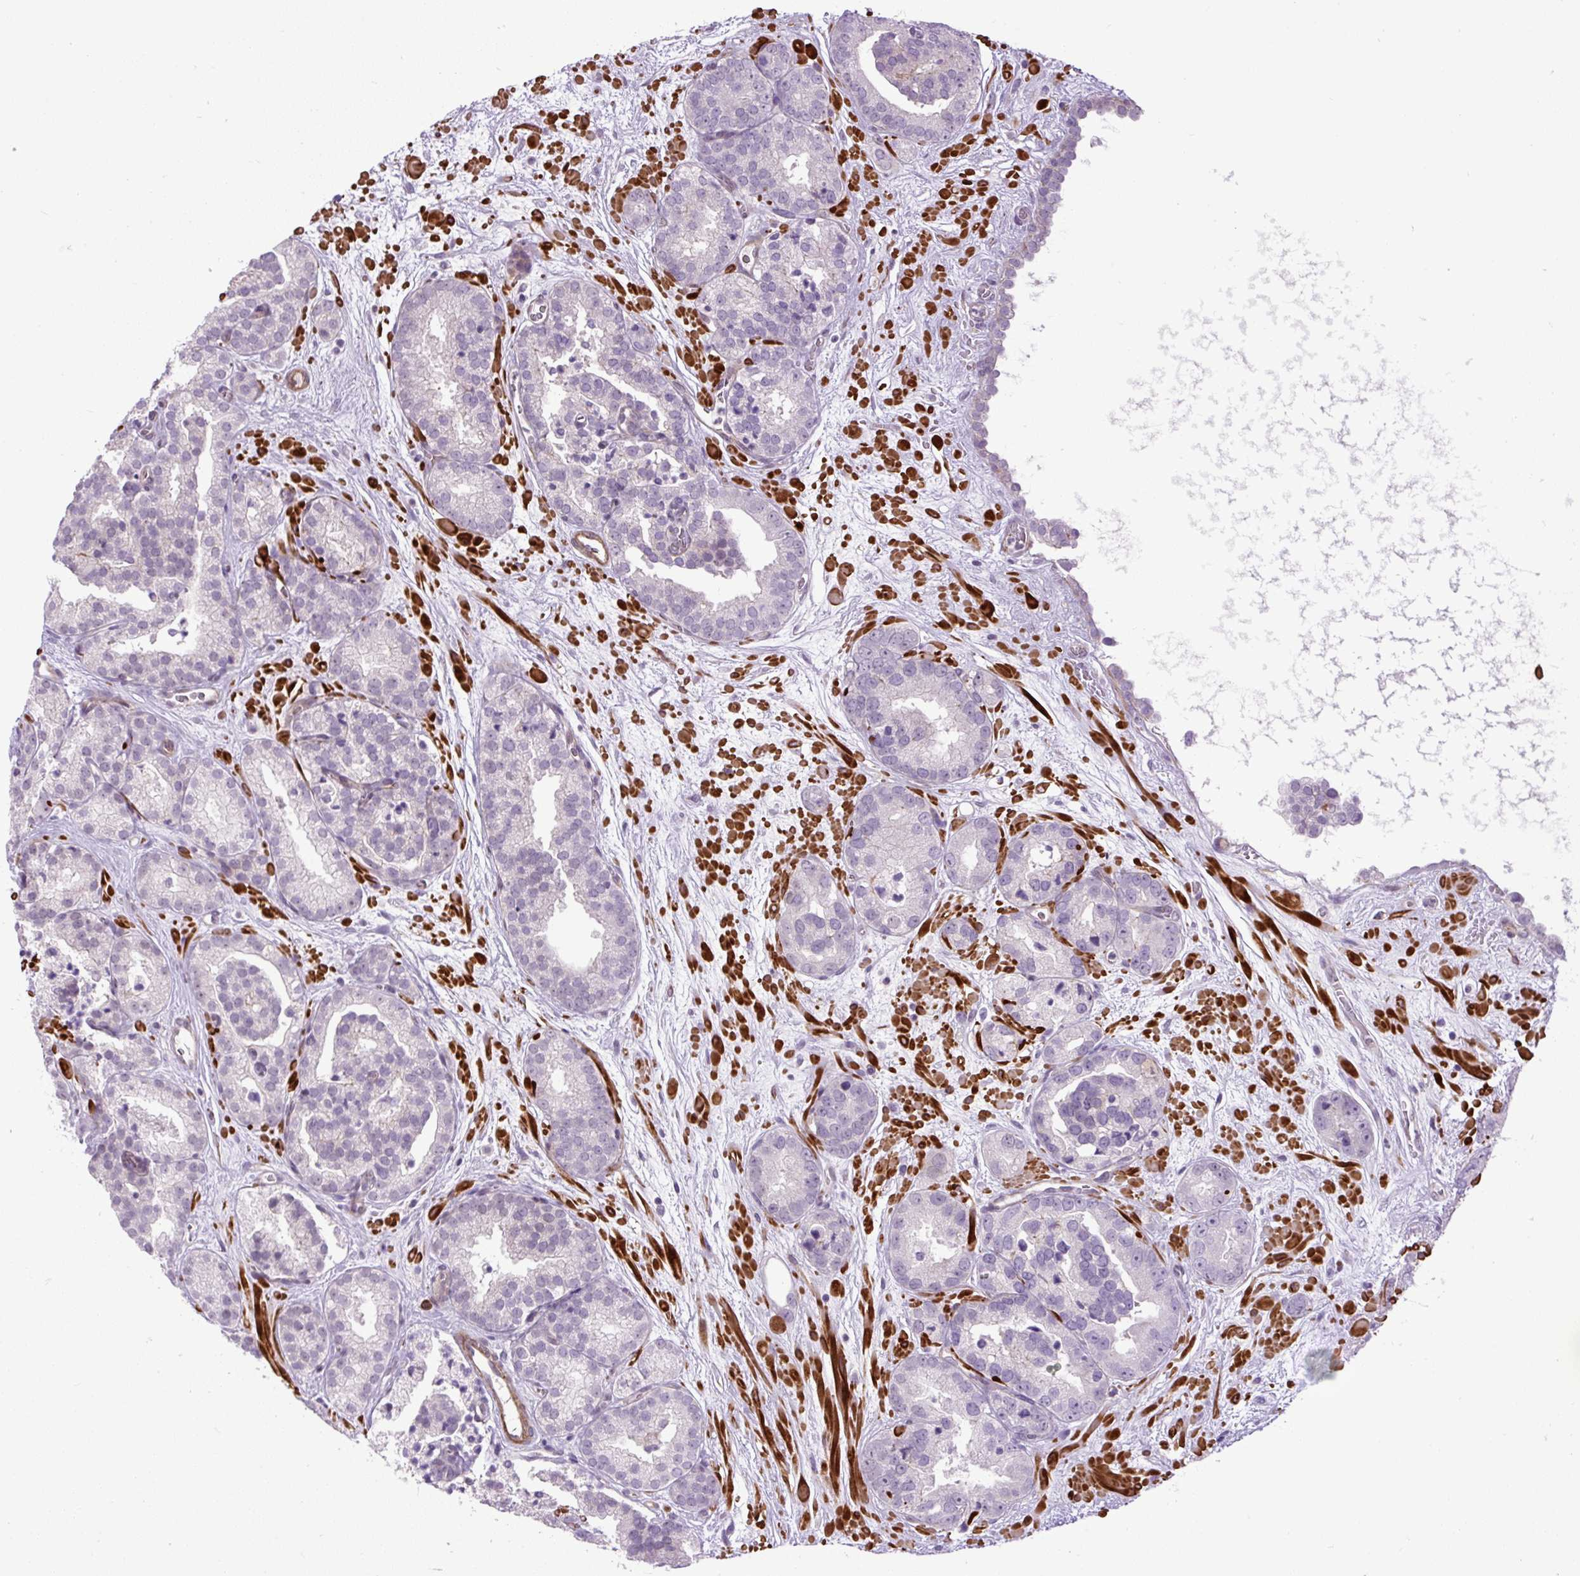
{"staining": {"intensity": "negative", "quantity": "none", "location": "none"}, "tissue": "prostate cancer", "cell_type": "Tumor cells", "image_type": "cancer", "snomed": [{"axis": "morphology", "description": "Adenocarcinoma, High grade"}, {"axis": "topography", "description": "Prostate"}], "caption": "This is a image of immunohistochemistry staining of prostate cancer, which shows no positivity in tumor cells. (DAB (3,3'-diaminobenzidine) immunohistochemistry (IHC) with hematoxylin counter stain).", "gene": "ZNF197", "patient": {"sex": "male", "age": 66}}